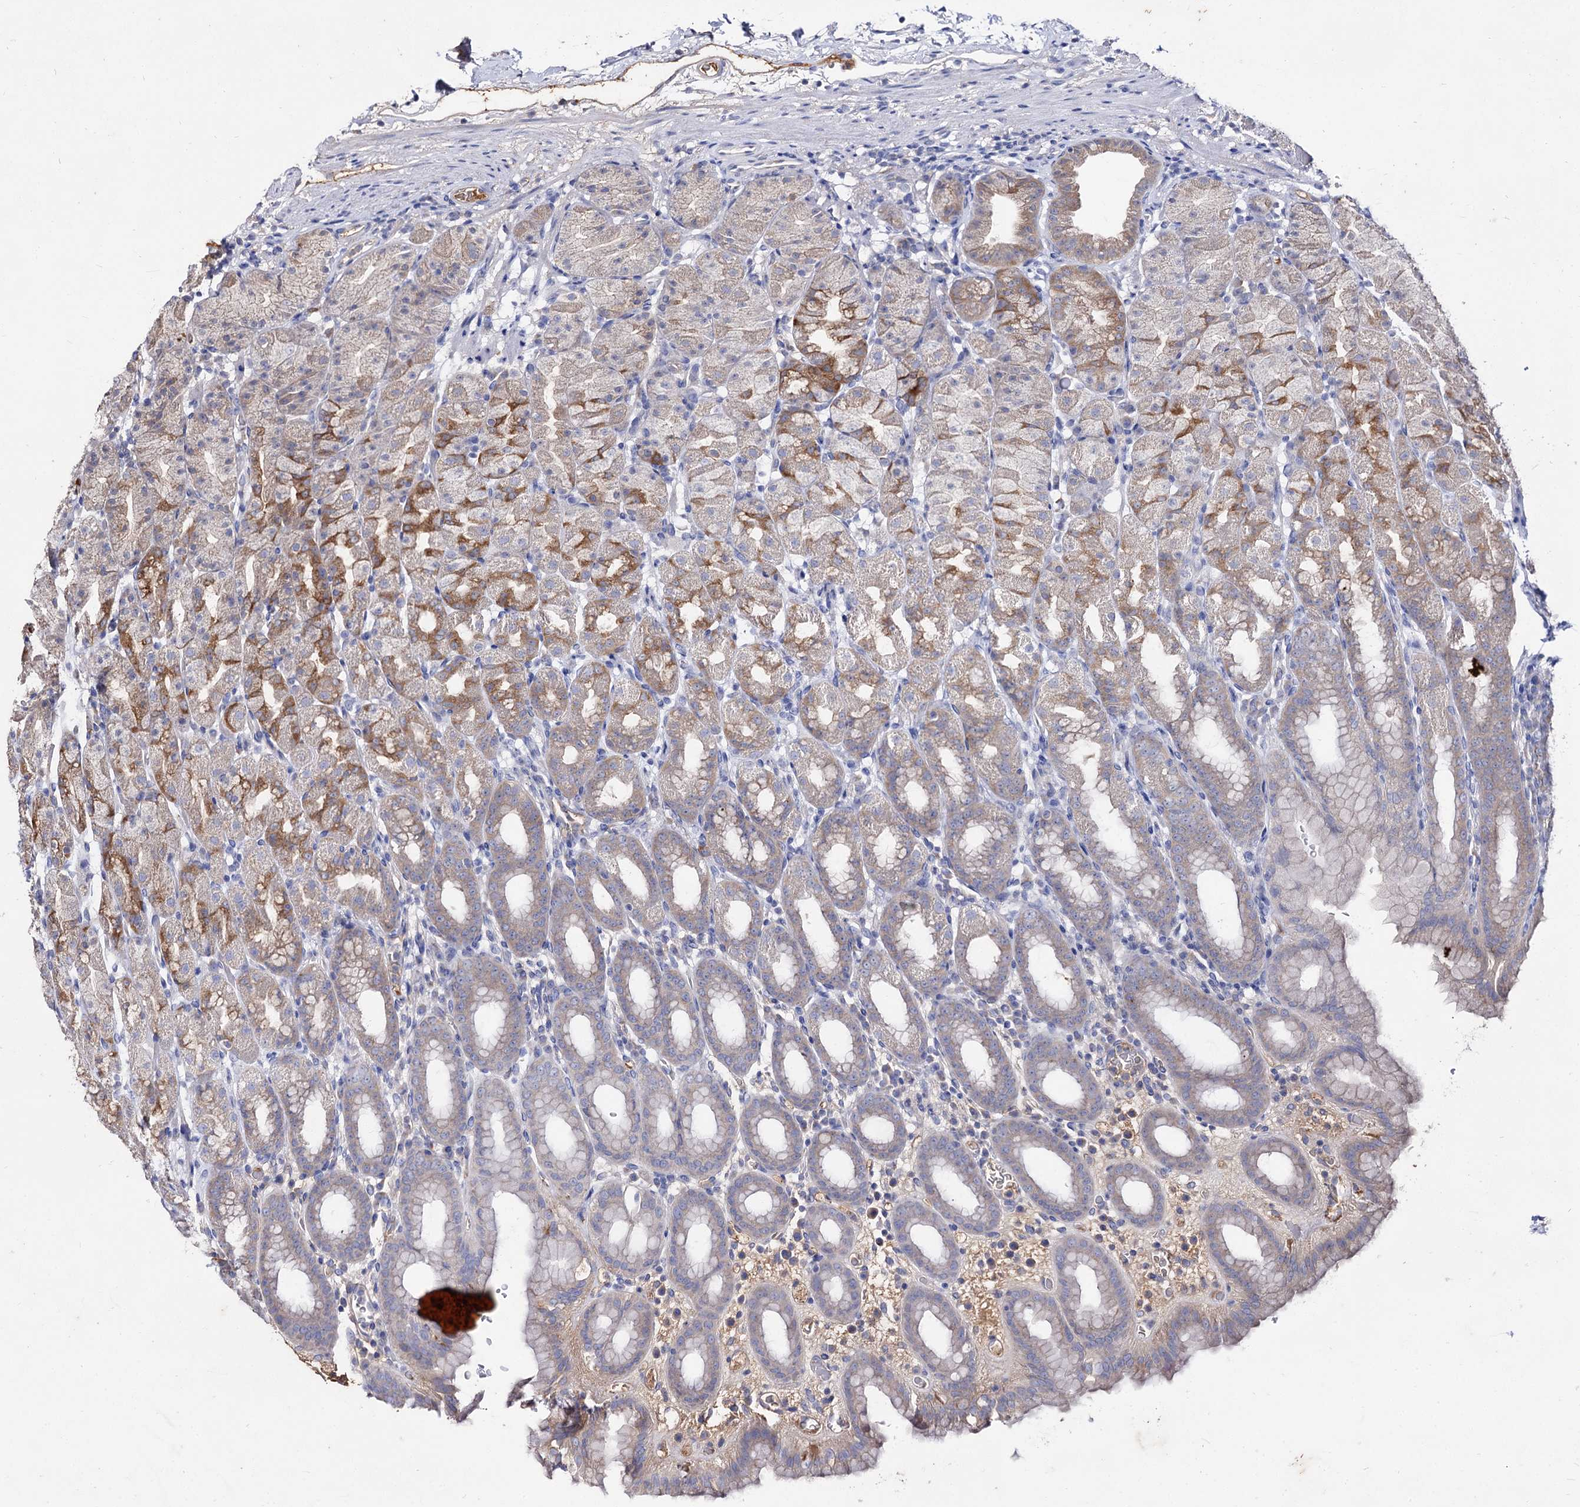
{"staining": {"intensity": "moderate", "quantity": "25%-75%", "location": "cytoplasmic/membranous"}, "tissue": "stomach", "cell_type": "Glandular cells", "image_type": "normal", "snomed": [{"axis": "morphology", "description": "Normal tissue, NOS"}, {"axis": "topography", "description": "Stomach, upper"}], "caption": "Glandular cells display medium levels of moderate cytoplasmic/membranous positivity in about 25%-75% of cells in normal human stomach.", "gene": "ARFIP2", "patient": {"sex": "male", "age": 68}}